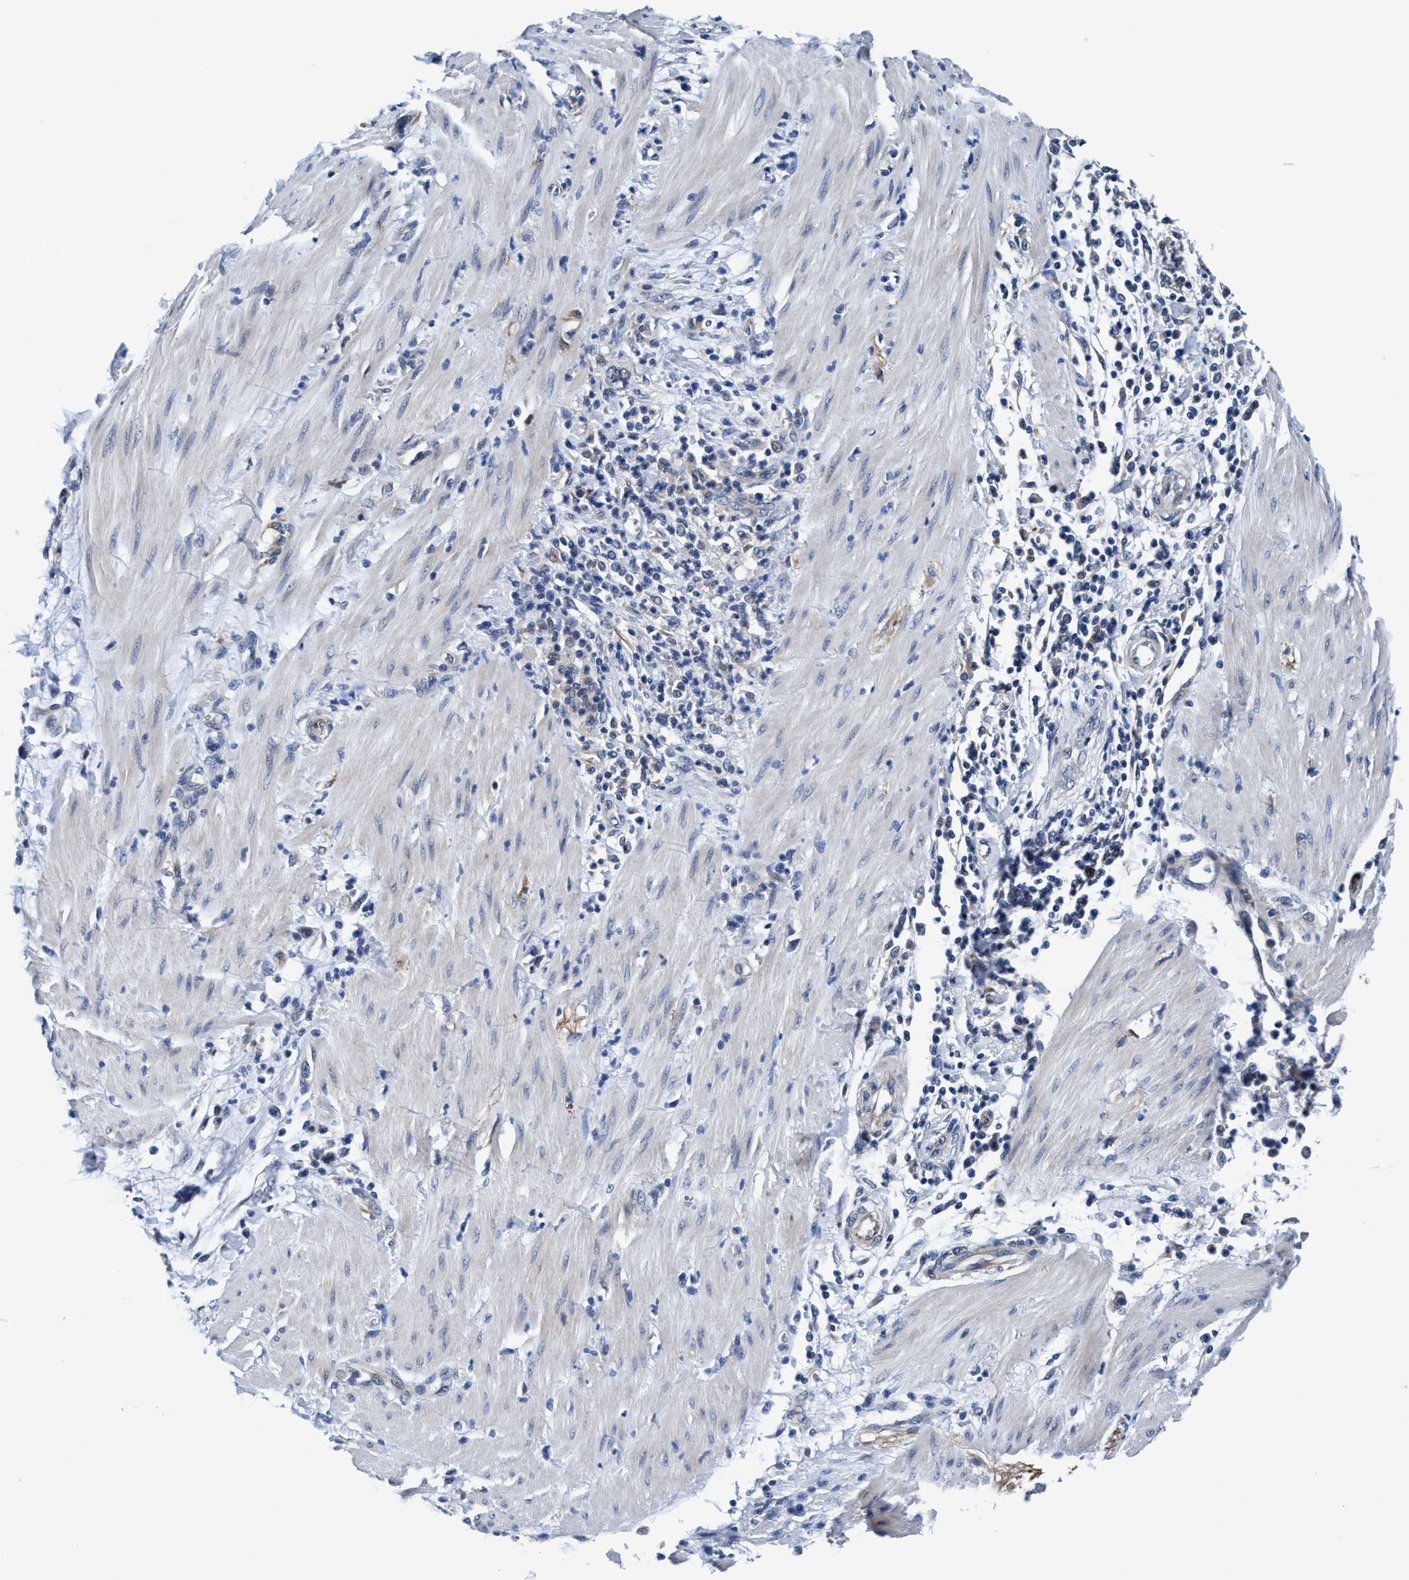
{"staining": {"intensity": "negative", "quantity": "none", "location": "none"}, "tissue": "pancreatic cancer", "cell_type": "Tumor cells", "image_type": "cancer", "snomed": [{"axis": "morphology", "description": "Adenocarcinoma, NOS"}, {"axis": "topography", "description": "Pancreas"}], "caption": "This image is of pancreatic cancer stained with IHC to label a protein in brown with the nuclei are counter-stained blue. There is no positivity in tumor cells.", "gene": "TMEM94", "patient": {"sex": "female", "age": 70}}